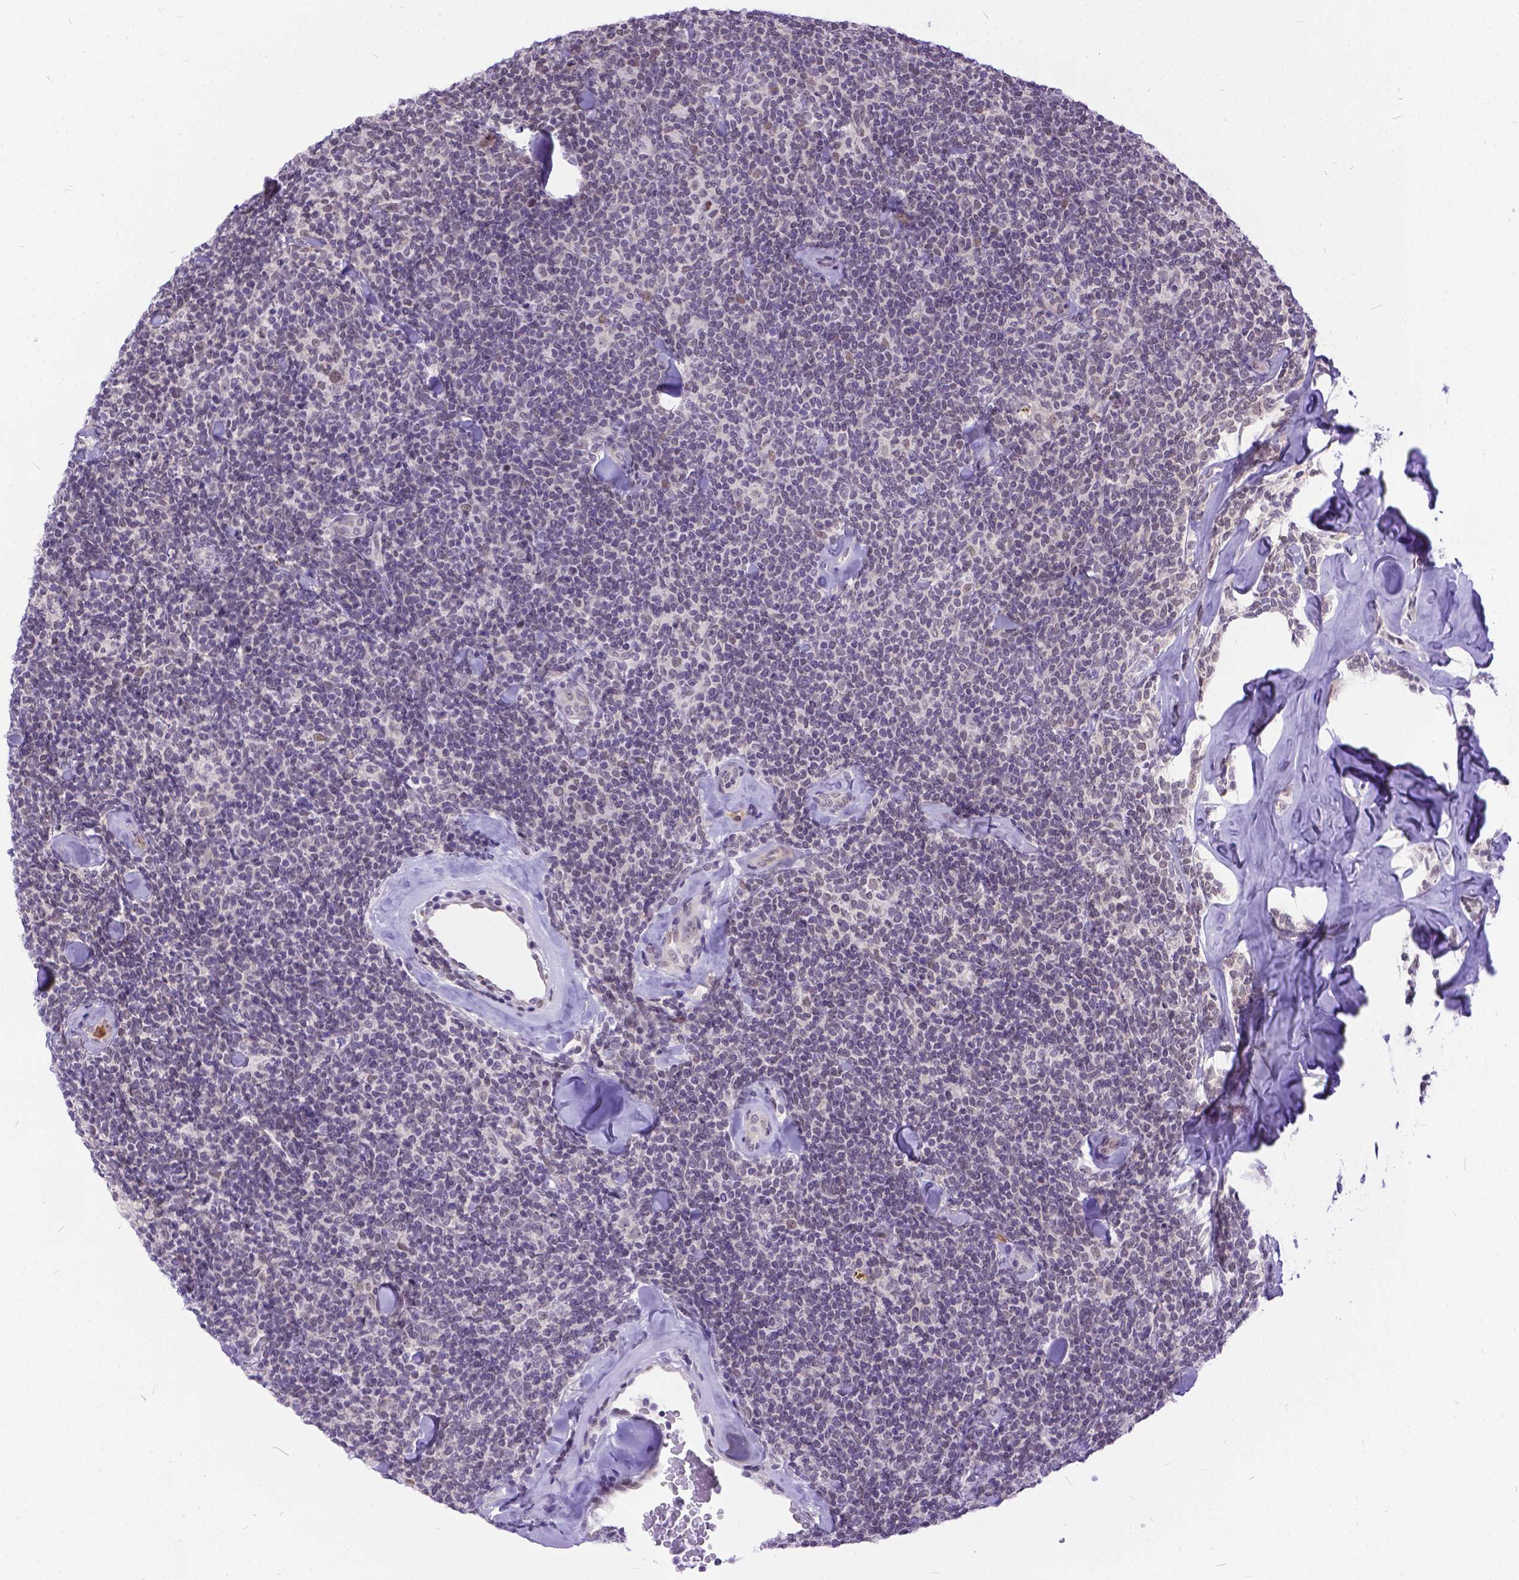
{"staining": {"intensity": "weak", "quantity": "<25%", "location": "nuclear"}, "tissue": "lymphoma", "cell_type": "Tumor cells", "image_type": "cancer", "snomed": [{"axis": "morphology", "description": "Malignant lymphoma, non-Hodgkin's type, Low grade"}, {"axis": "topography", "description": "Lymph node"}], "caption": "IHC photomicrograph of lymphoma stained for a protein (brown), which exhibits no expression in tumor cells.", "gene": "FAM124B", "patient": {"sex": "female", "age": 56}}